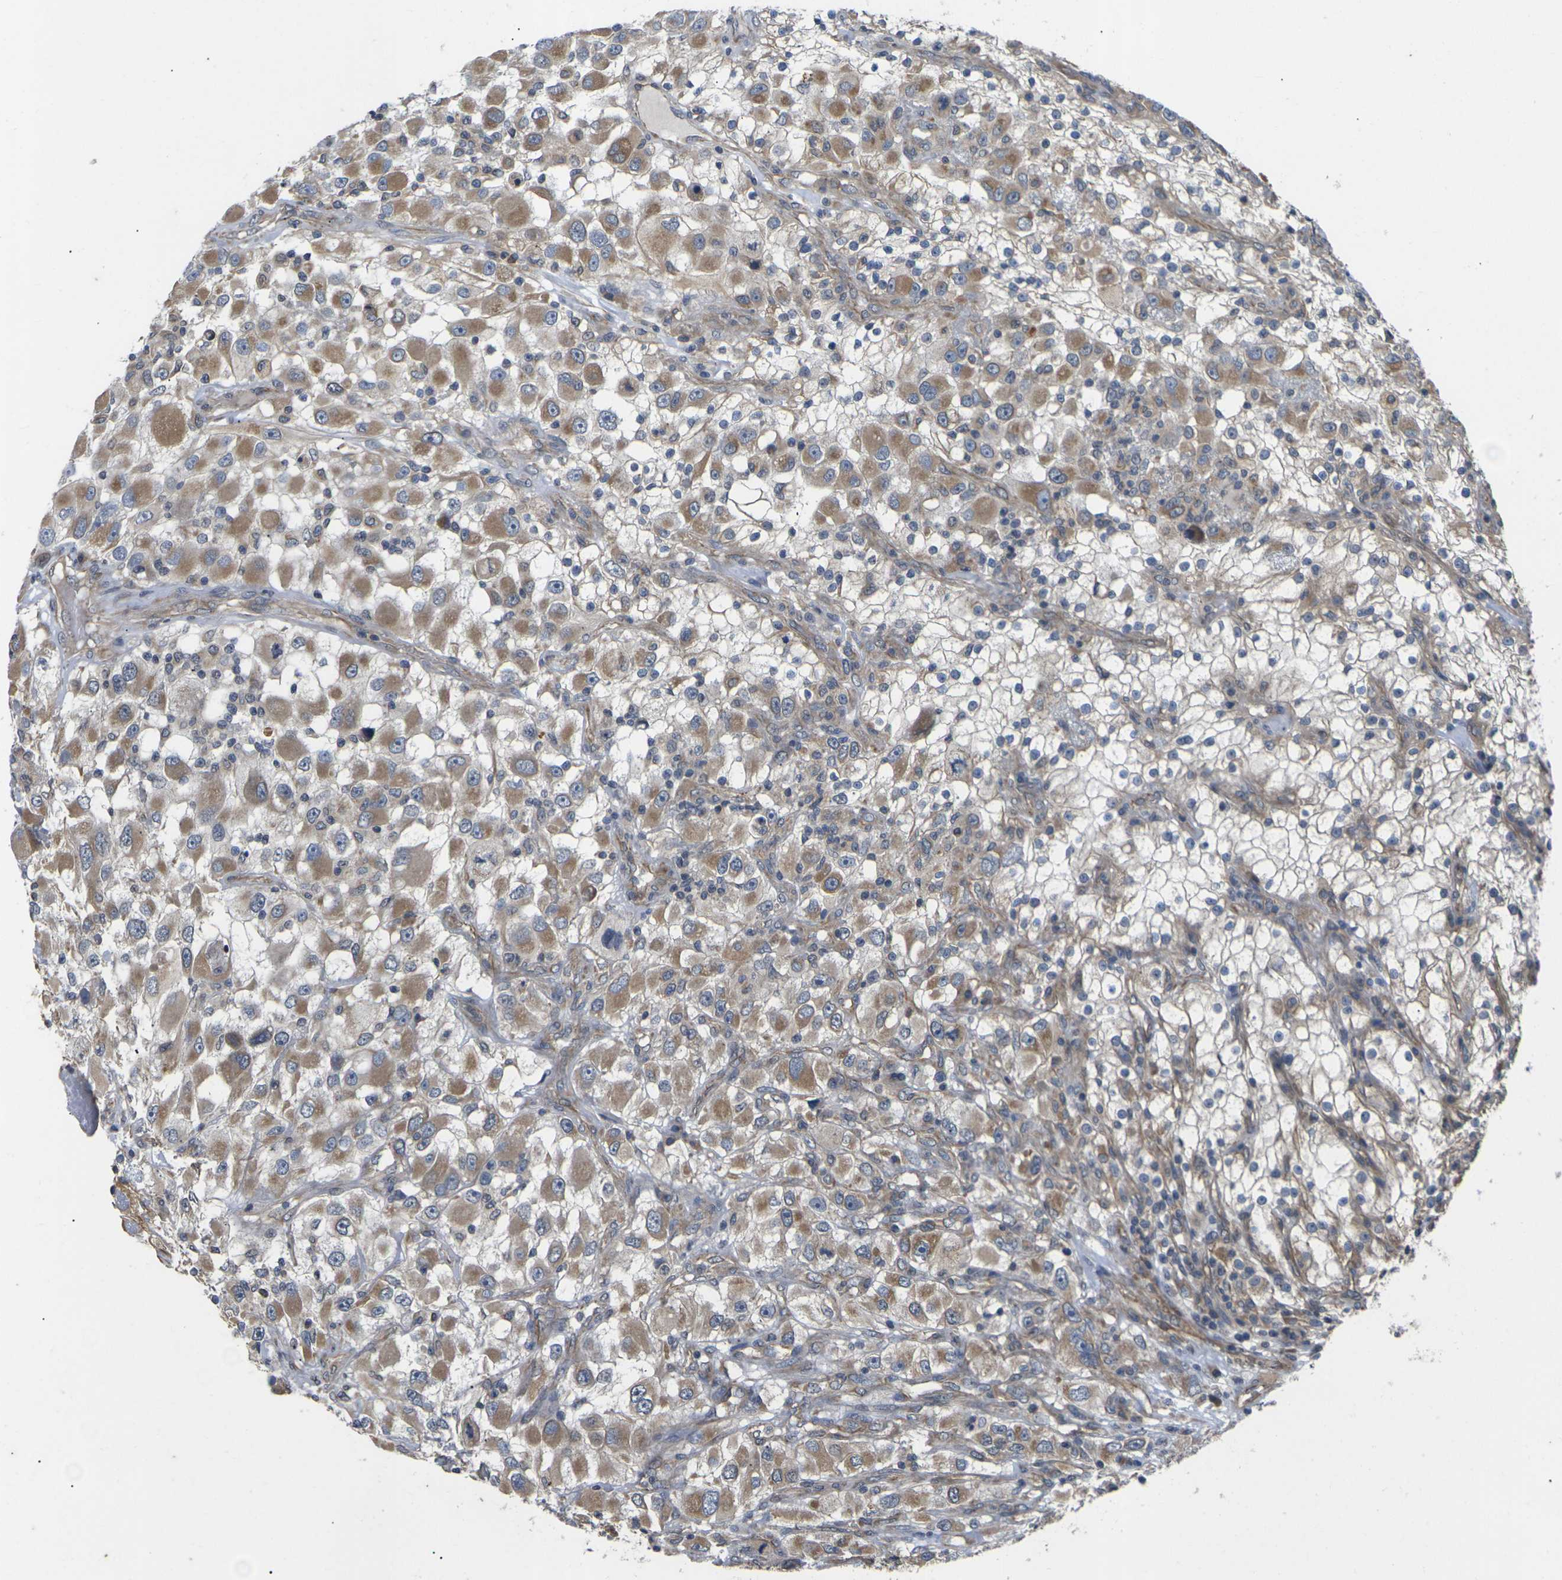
{"staining": {"intensity": "moderate", "quantity": ">75%", "location": "cytoplasmic/membranous"}, "tissue": "renal cancer", "cell_type": "Tumor cells", "image_type": "cancer", "snomed": [{"axis": "morphology", "description": "Adenocarcinoma, NOS"}, {"axis": "topography", "description": "Kidney"}], "caption": "Renal cancer stained with immunohistochemistry demonstrates moderate cytoplasmic/membranous positivity in approximately >75% of tumor cells.", "gene": "DKK2", "patient": {"sex": "female", "age": 52}}